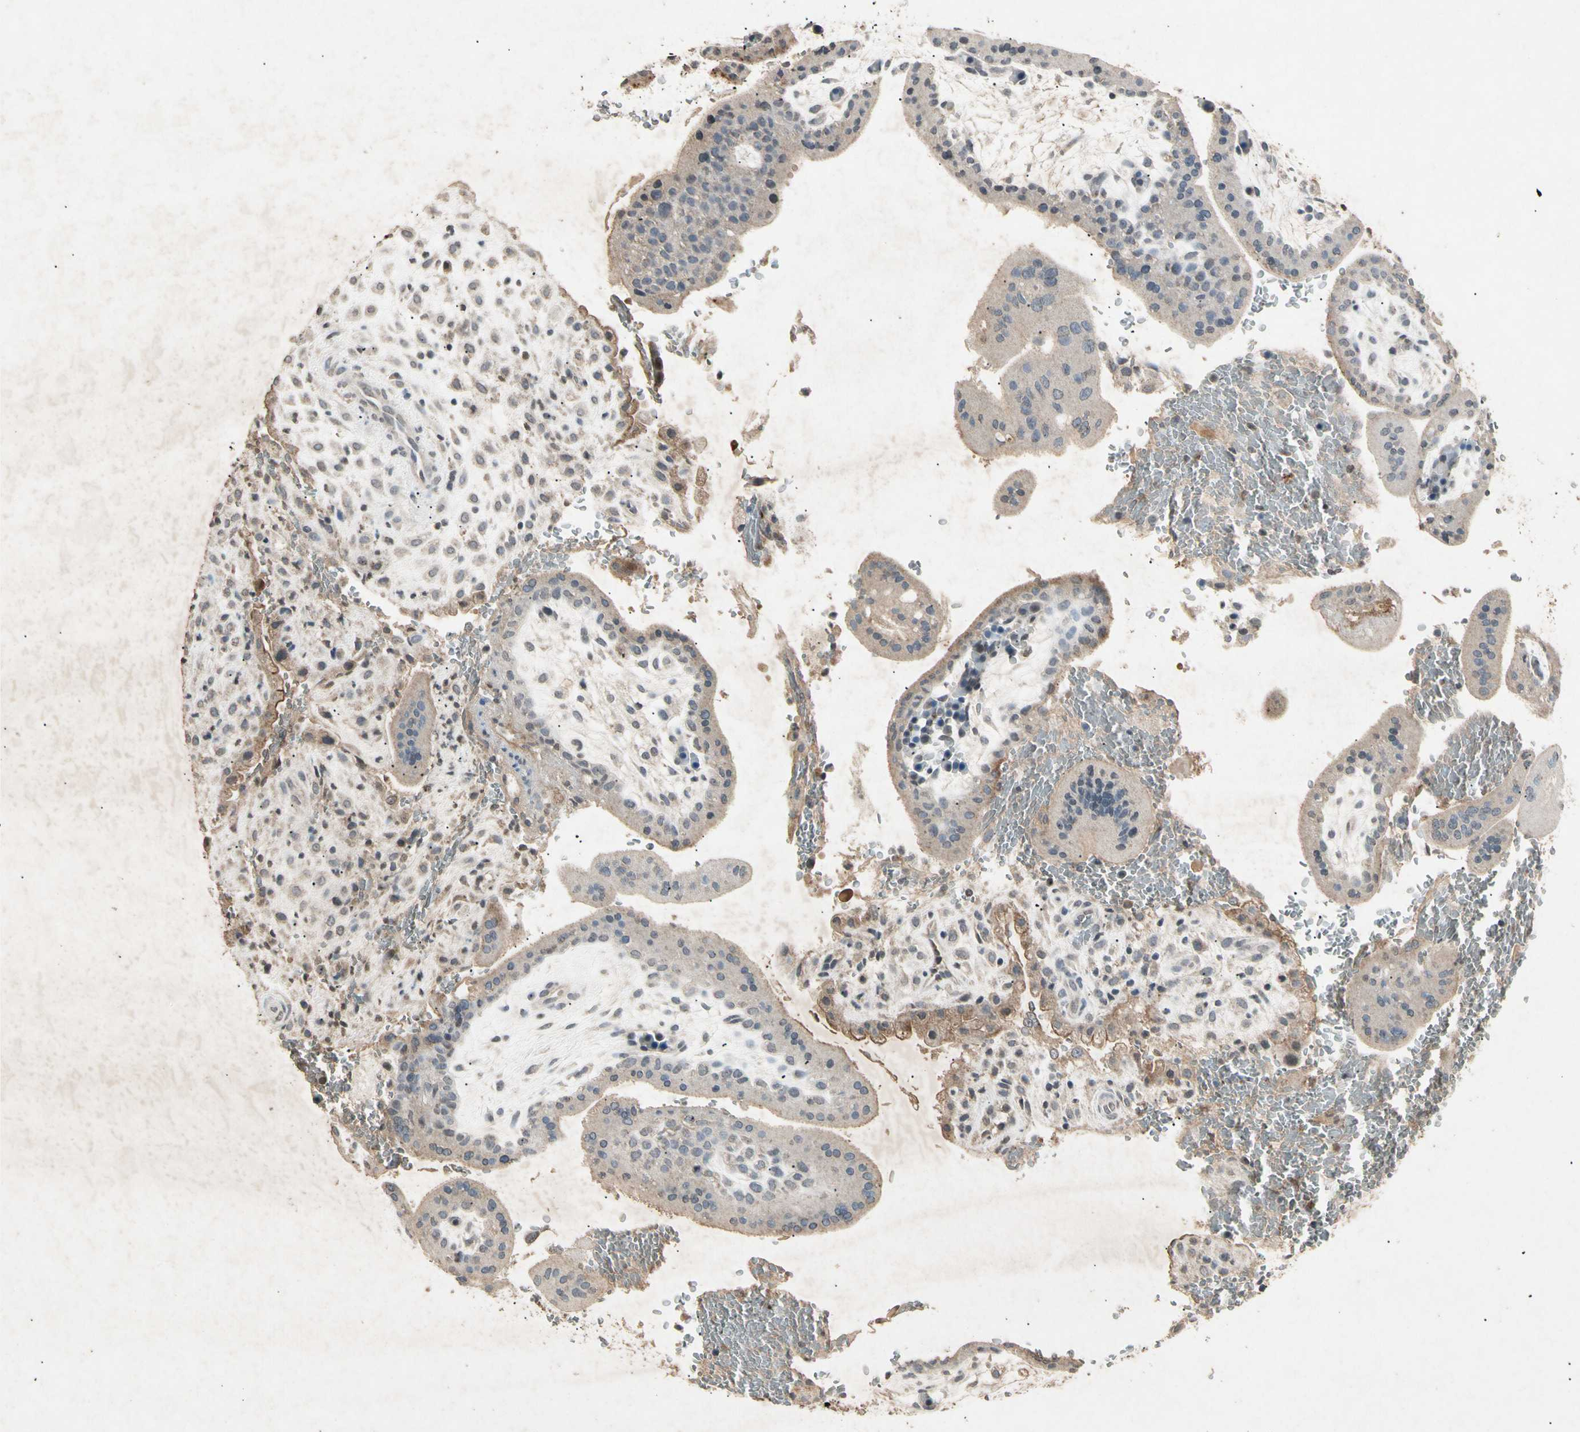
{"staining": {"intensity": "weak", "quantity": "<25%", "location": "cytoplasmic/membranous"}, "tissue": "placenta", "cell_type": "Decidual cells", "image_type": "normal", "snomed": [{"axis": "morphology", "description": "Normal tissue, NOS"}, {"axis": "topography", "description": "Placenta"}], "caption": "This is an immunohistochemistry (IHC) micrograph of unremarkable human placenta. There is no positivity in decidual cells.", "gene": "CP", "patient": {"sex": "female", "age": 35}}